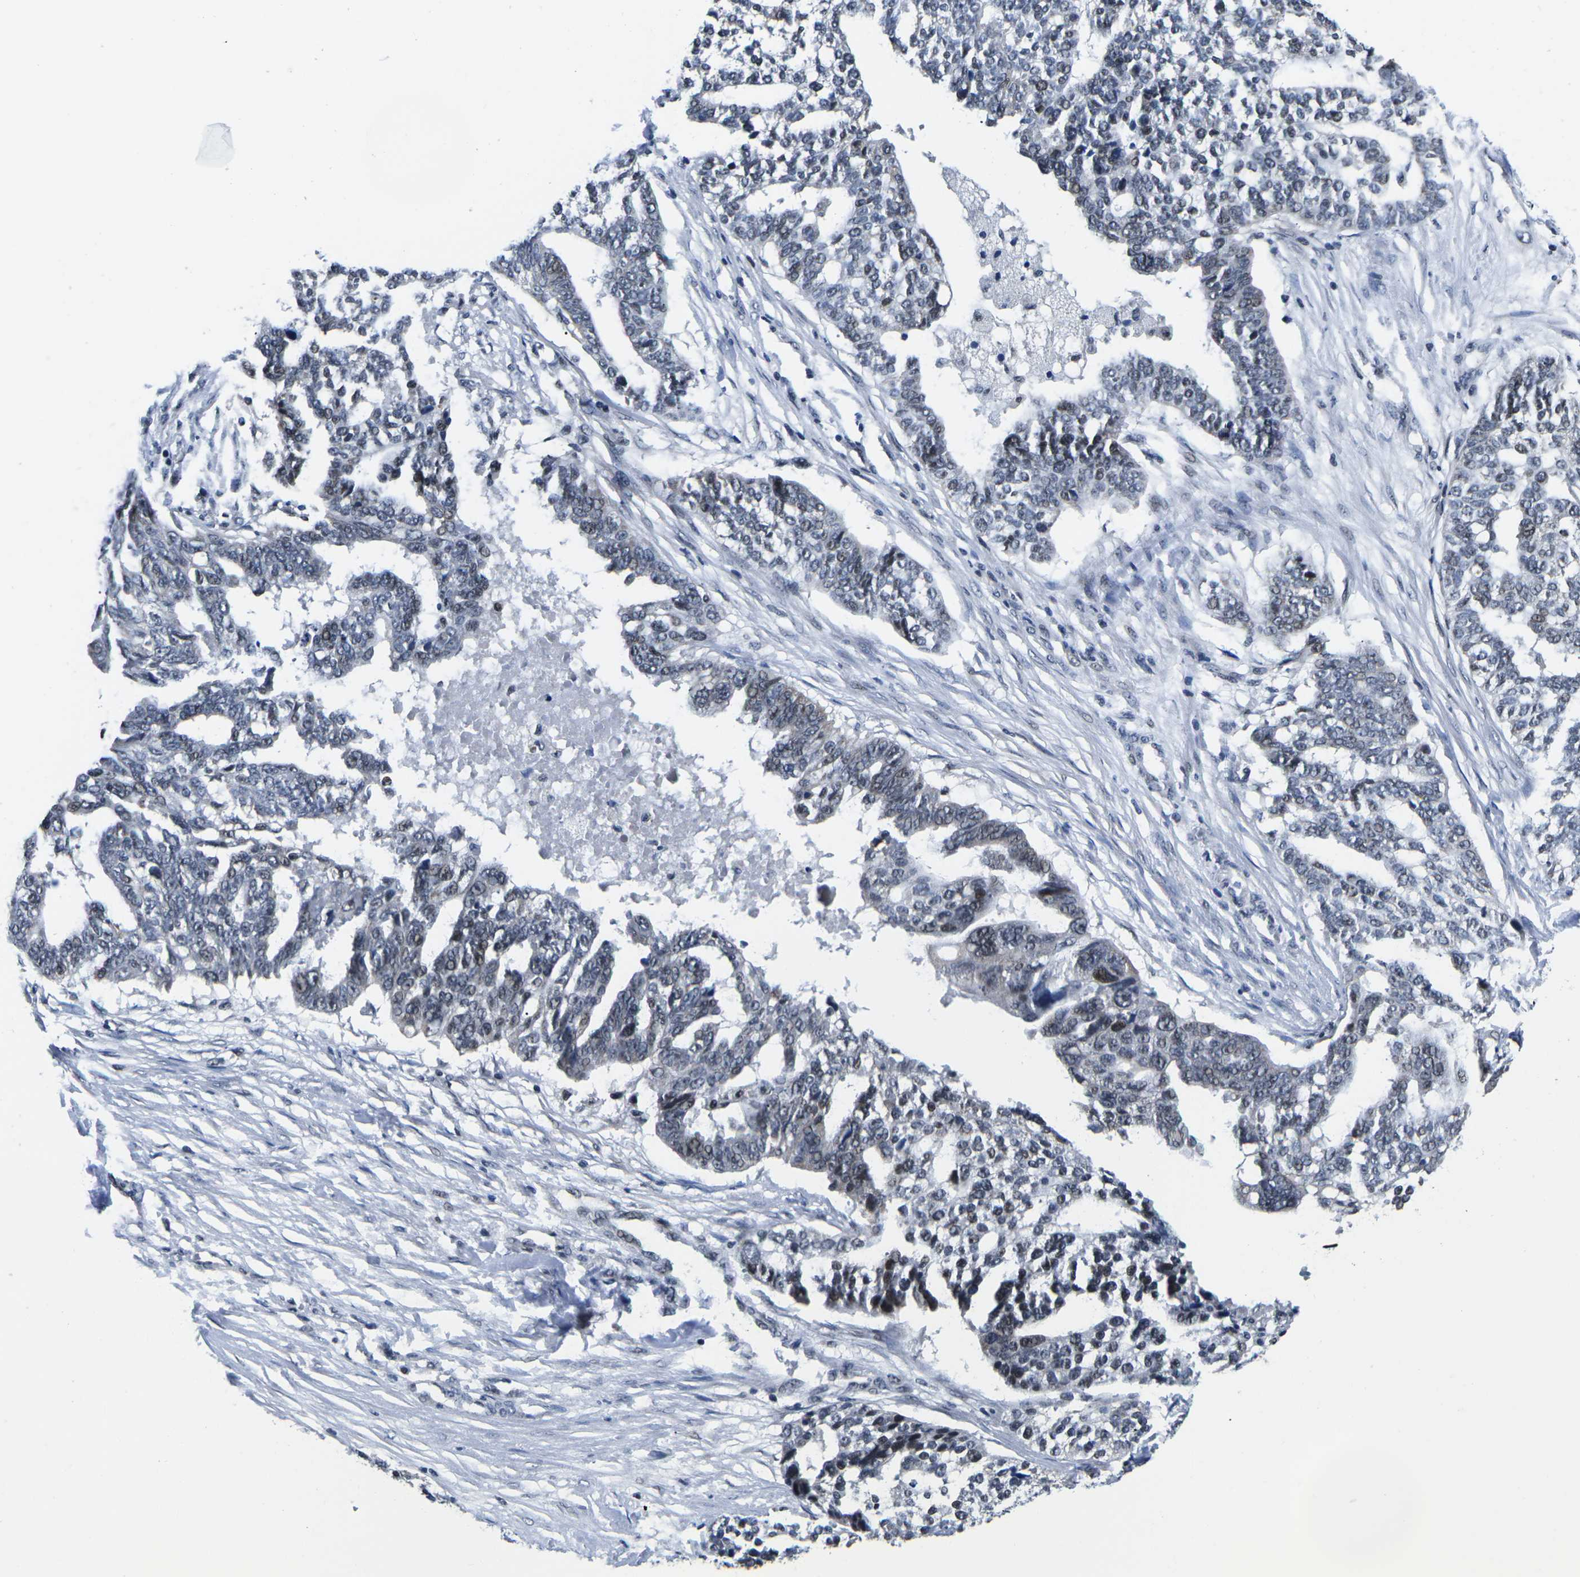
{"staining": {"intensity": "moderate", "quantity": "<25%", "location": "nuclear"}, "tissue": "ovarian cancer", "cell_type": "Tumor cells", "image_type": "cancer", "snomed": [{"axis": "morphology", "description": "Cystadenocarcinoma, serous, NOS"}, {"axis": "topography", "description": "Ovary"}], "caption": "A low amount of moderate nuclear expression is present in about <25% of tumor cells in ovarian cancer (serous cystadenocarcinoma) tissue.", "gene": "CDC73", "patient": {"sex": "female", "age": 59}}